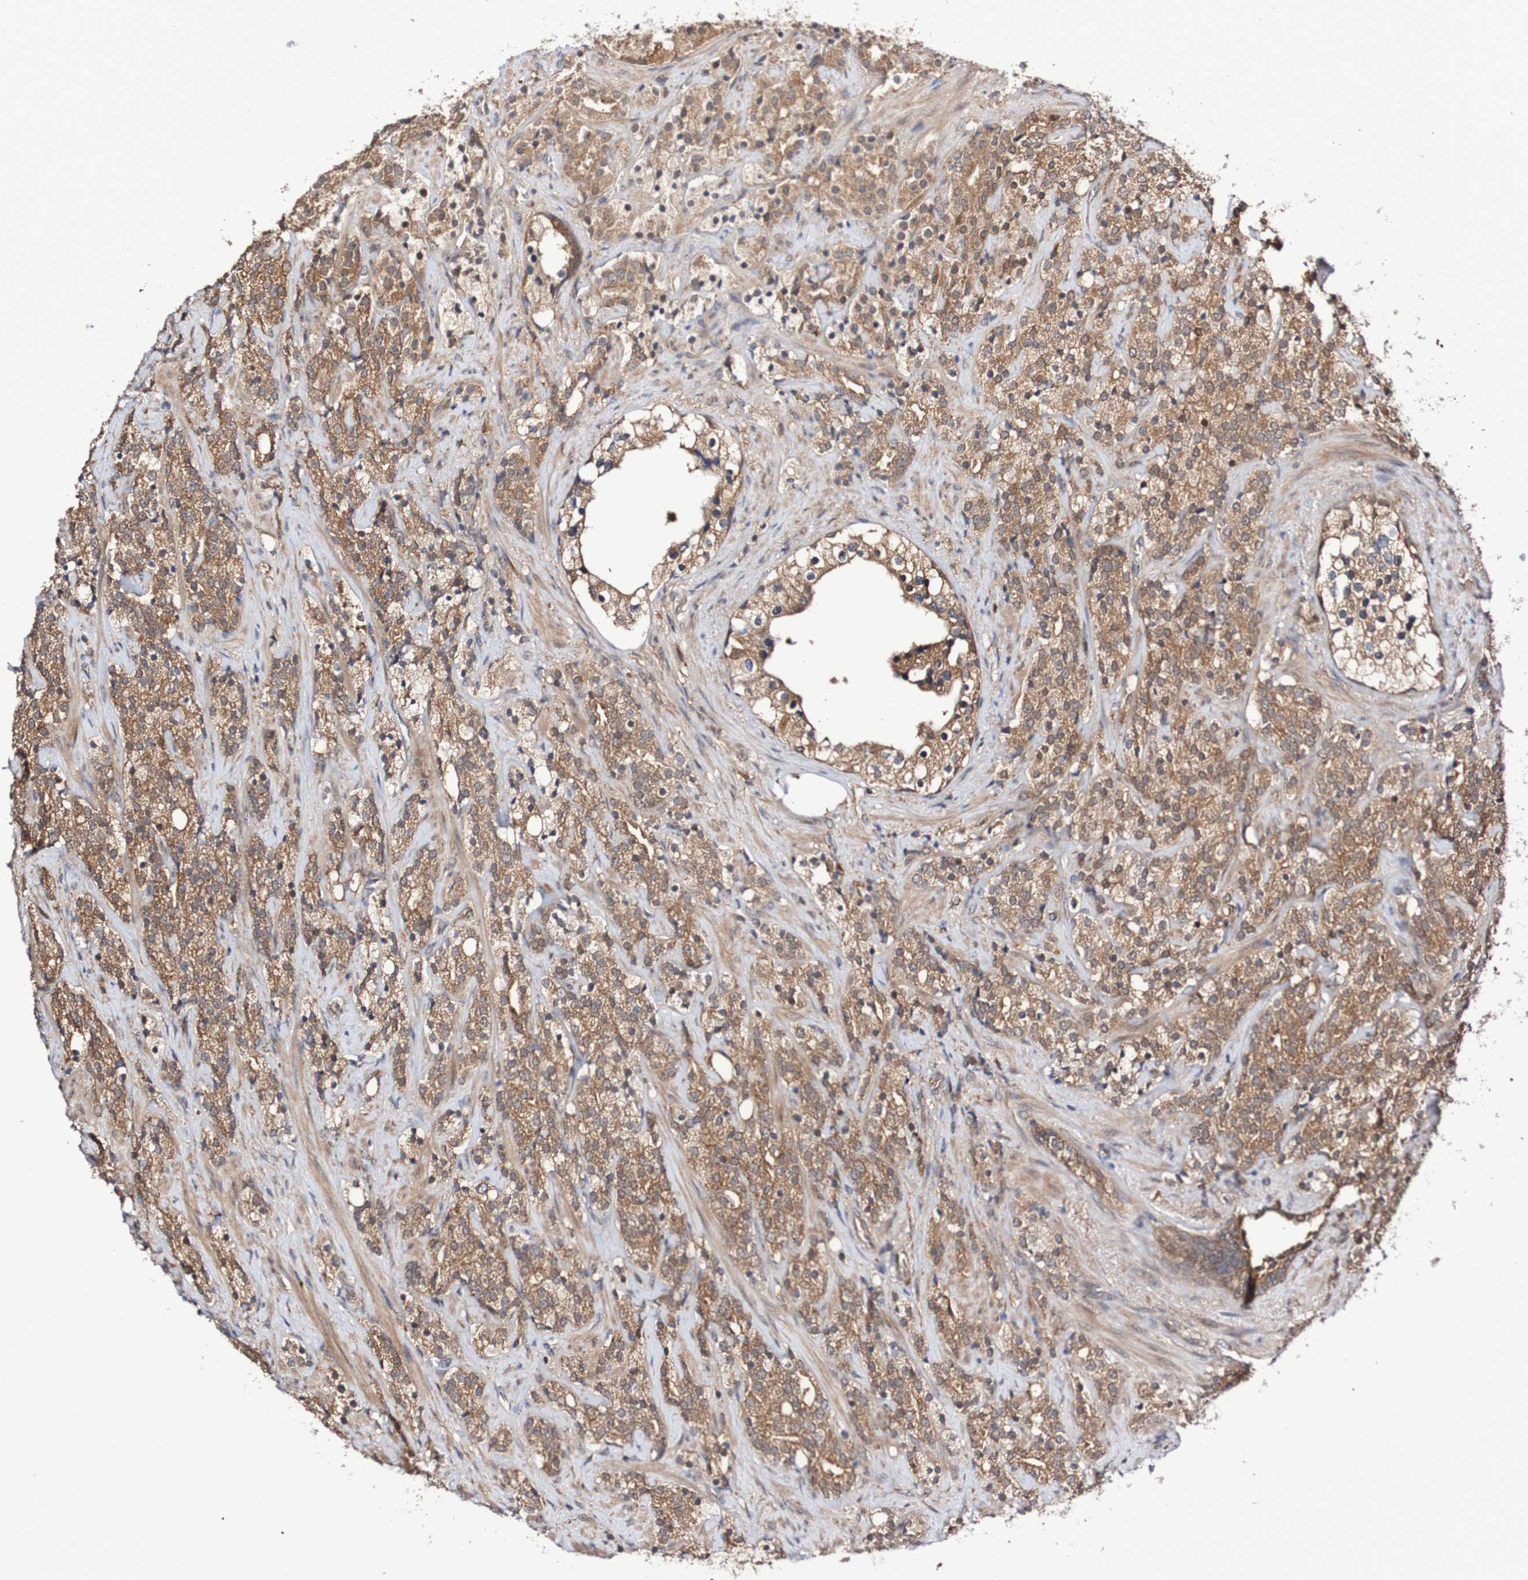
{"staining": {"intensity": "moderate", "quantity": ">75%", "location": "cytoplasmic/membranous"}, "tissue": "prostate cancer", "cell_type": "Tumor cells", "image_type": "cancer", "snomed": [{"axis": "morphology", "description": "Adenocarcinoma, High grade"}, {"axis": "topography", "description": "Prostate"}], "caption": "Immunohistochemistry (DAB) staining of adenocarcinoma (high-grade) (prostate) displays moderate cytoplasmic/membranous protein positivity in approximately >75% of tumor cells.", "gene": "PHPT1", "patient": {"sex": "male", "age": 71}}